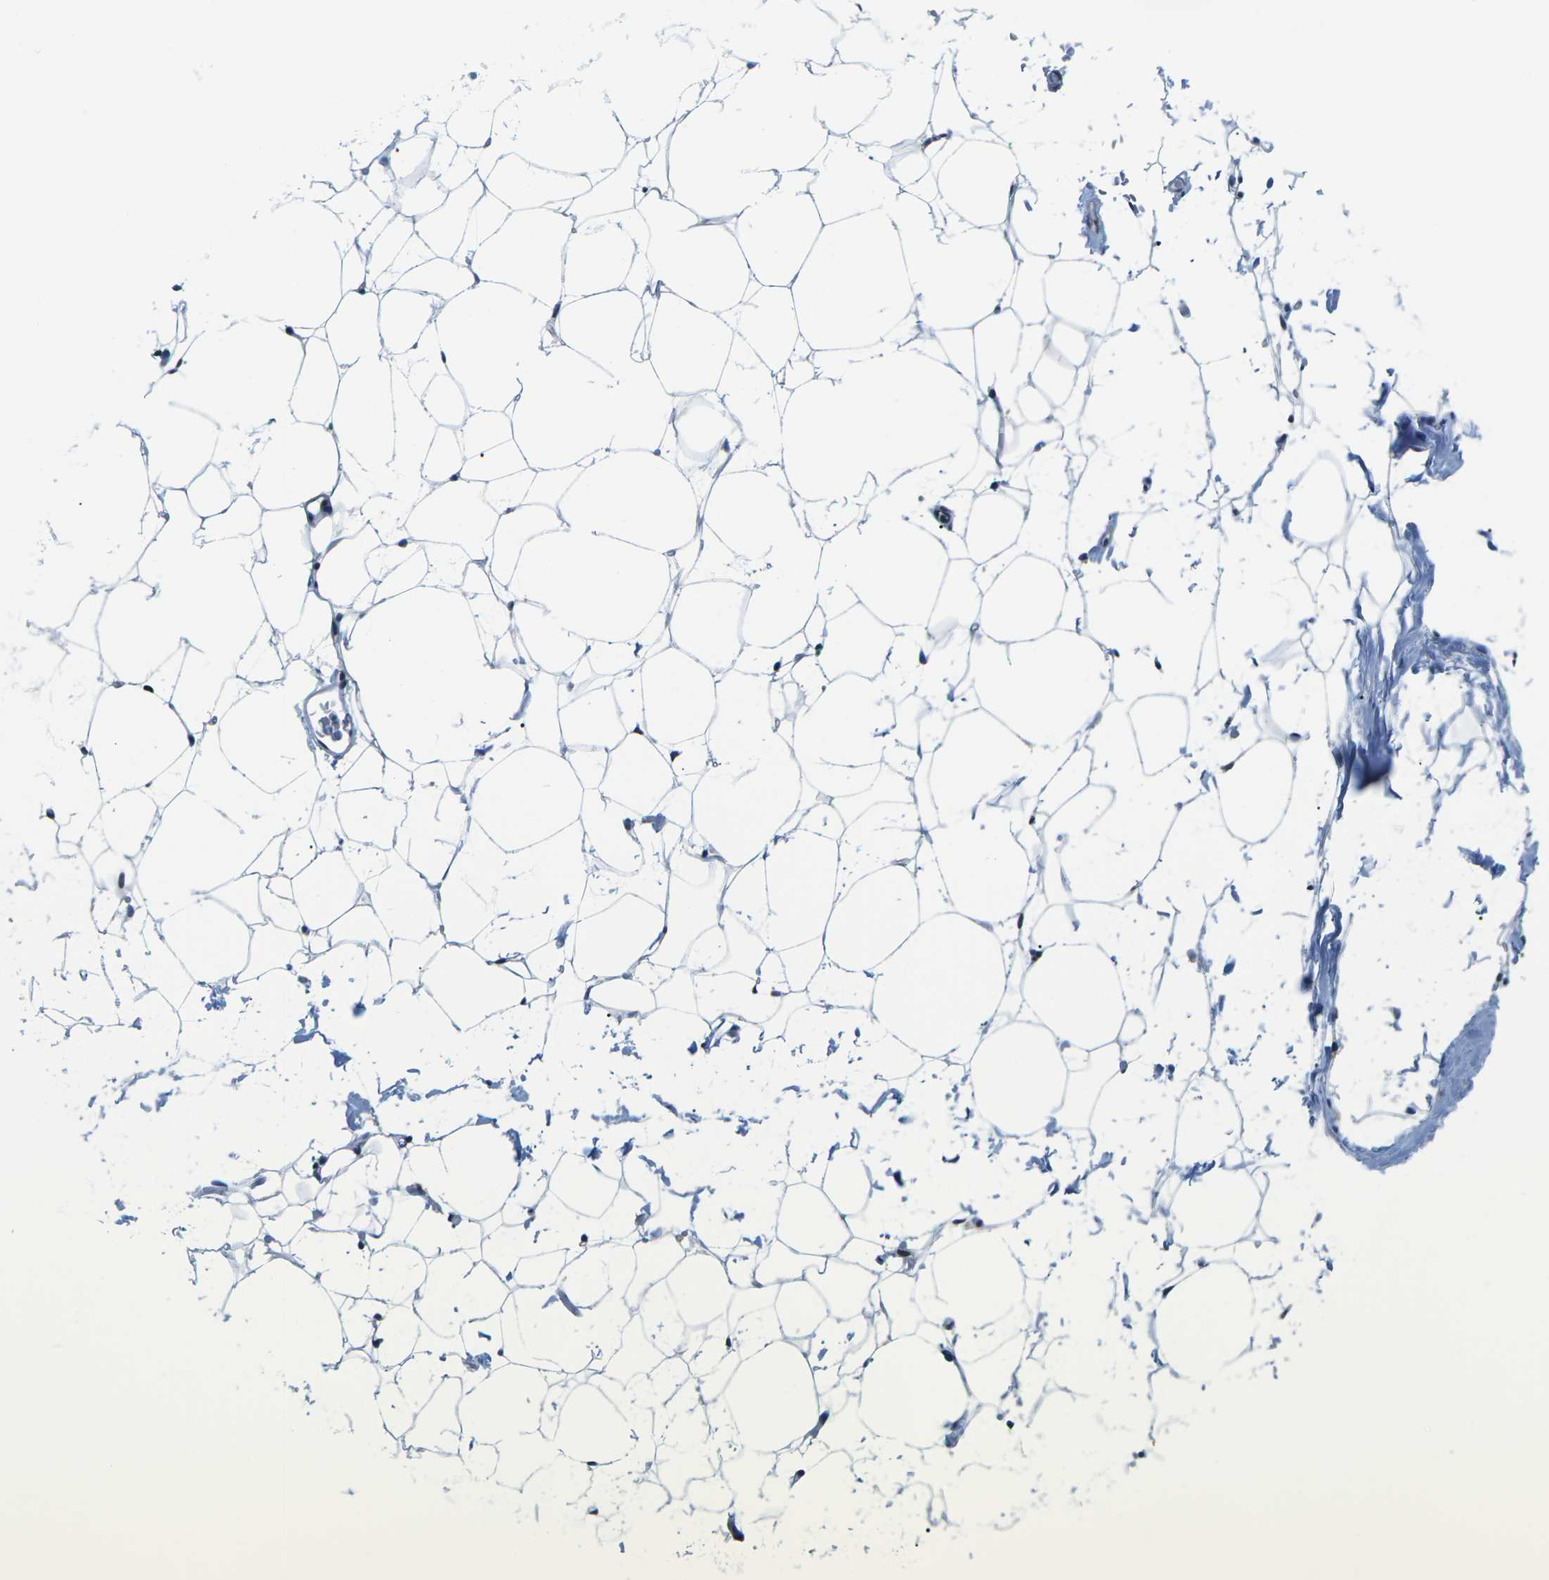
{"staining": {"intensity": "negative", "quantity": "none", "location": "none"}, "tissue": "adipose tissue", "cell_type": "Adipocytes", "image_type": "normal", "snomed": [{"axis": "morphology", "description": "Normal tissue, NOS"}, {"axis": "topography", "description": "Breast"}, {"axis": "topography", "description": "Soft tissue"}], "caption": "The immunohistochemistry histopathology image has no significant staining in adipocytes of adipose tissue.", "gene": "NSRP1", "patient": {"sex": "female", "age": 75}}